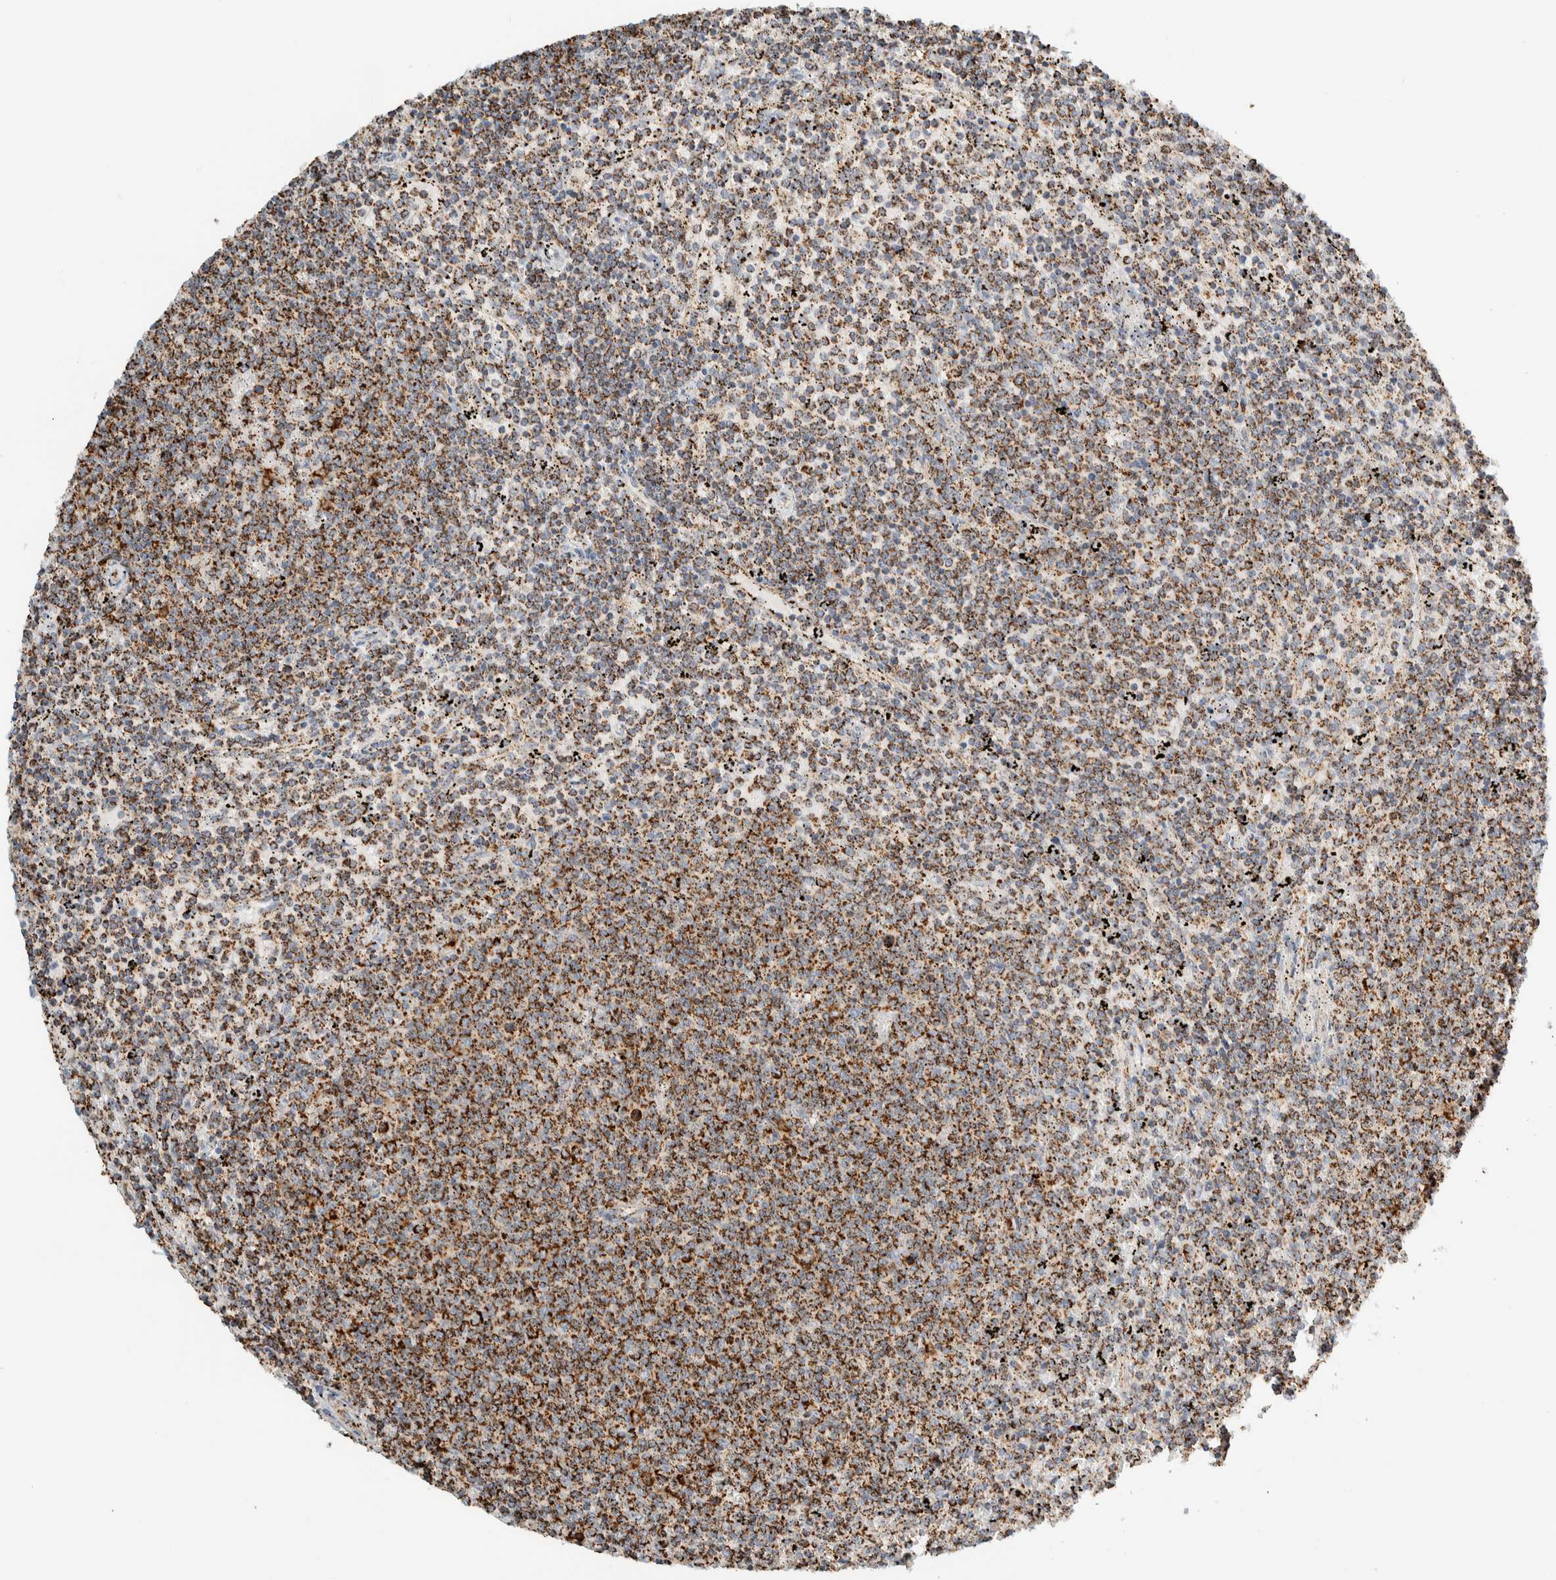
{"staining": {"intensity": "moderate", "quantity": ">75%", "location": "cytoplasmic/membranous"}, "tissue": "lymphoma", "cell_type": "Tumor cells", "image_type": "cancer", "snomed": [{"axis": "morphology", "description": "Malignant lymphoma, non-Hodgkin's type, Low grade"}, {"axis": "topography", "description": "Spleen"}], "caption": "A histopathology image of low-grade malignant lymphoma, non-Hodgkin's type stained for a protein exhibits moderate cytoplasmic/membranous brown staining in tumor cells.", "gene": "ZNF454", "patient": {"sex": "female", "age": 50}}